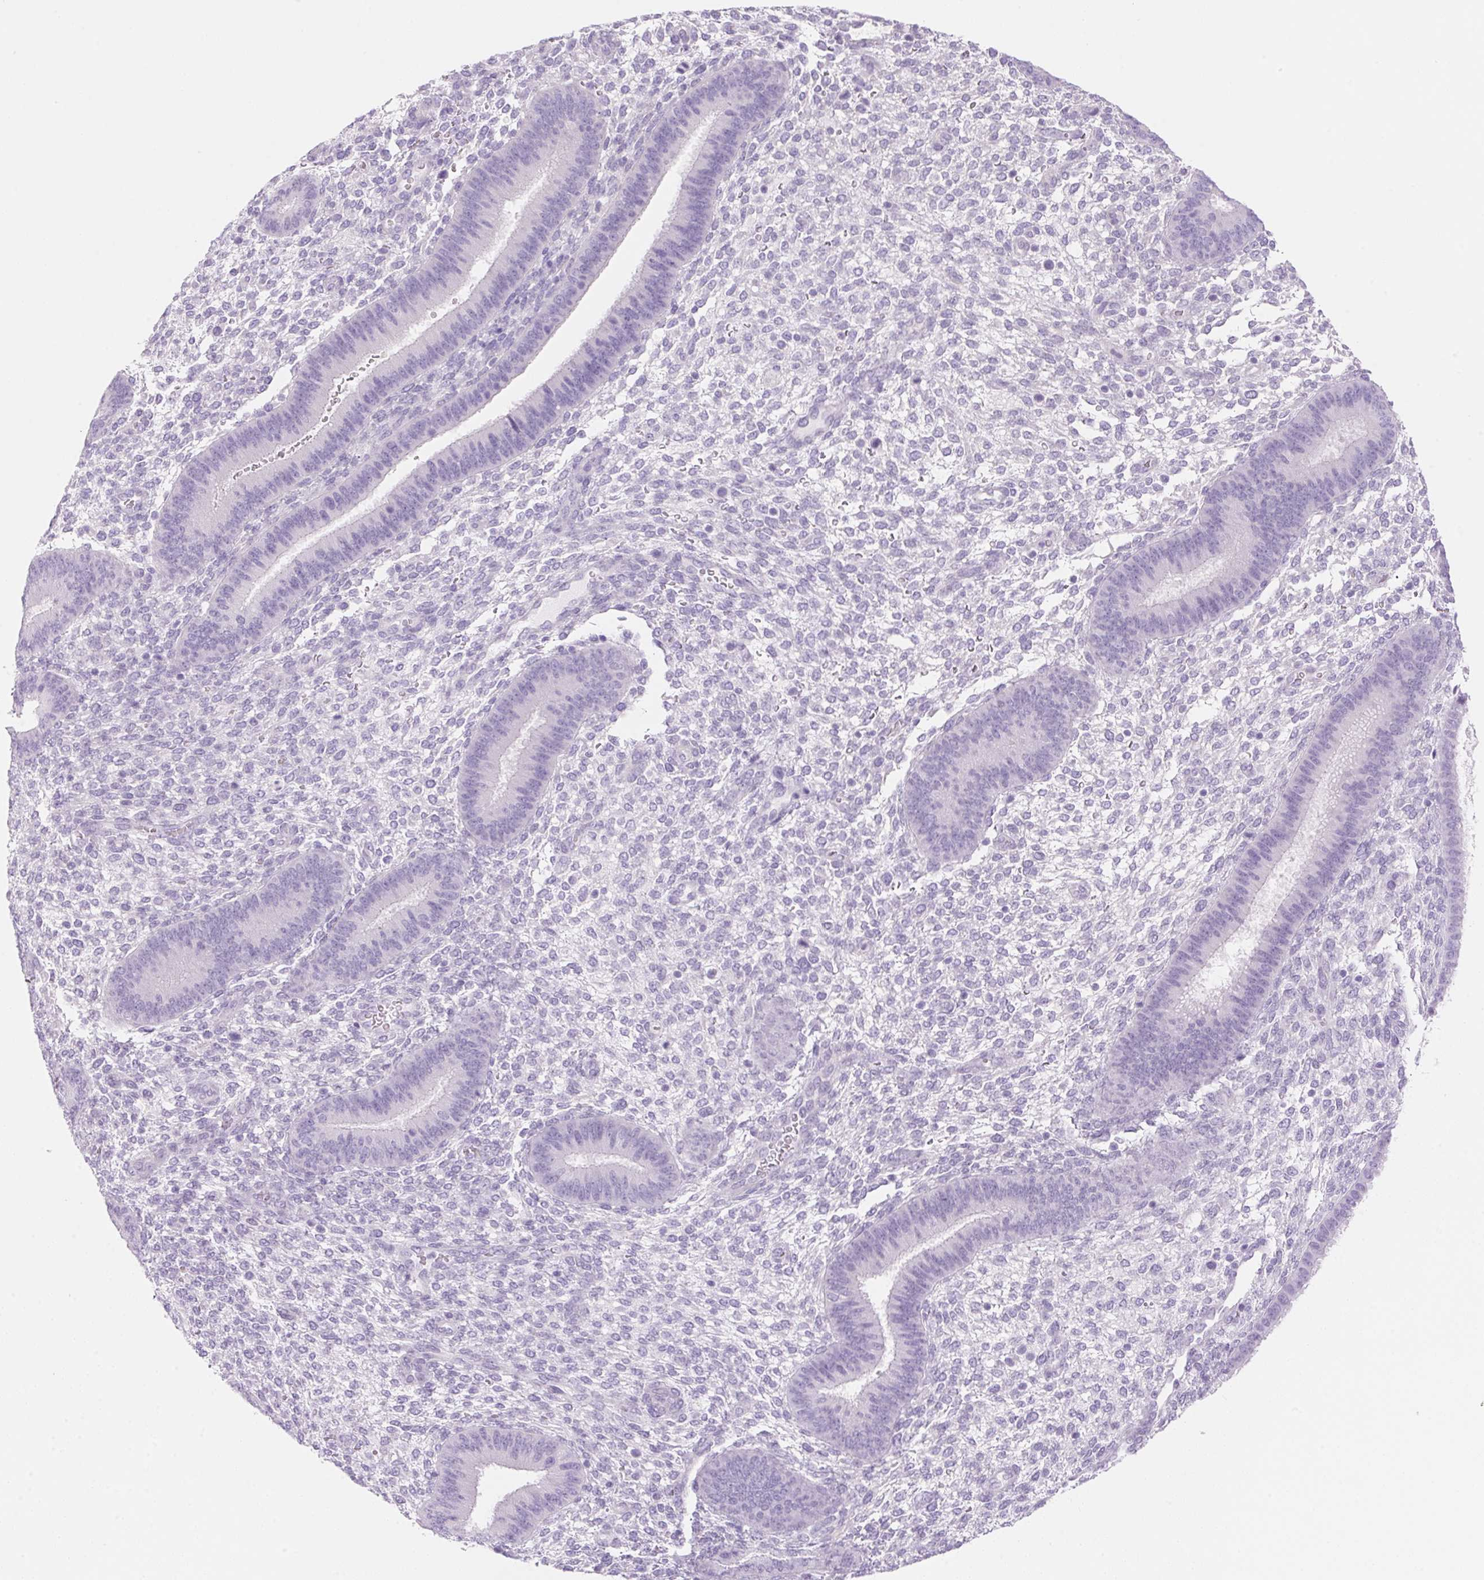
{"staining": {"intensity": "negative", "quantity": "none", "location": "none"}, "tissue": "endometrium", "cell_type": "Cells in endometrial stroma", "image_type": "normal", "snomed": [{"axis": "morphology", "description": "Normal tissue, NOS"}, {"axis": "topography", "description": "Endometrium"}], "caption": "Image shows no significant protein positivity in cells in endometrial stroma of benign endometrium. (DAB IHC visualized using brightfield microscopy, high magnification).", "gene": "DHCR24", "patient": {"sex": "female", "age": 39}}